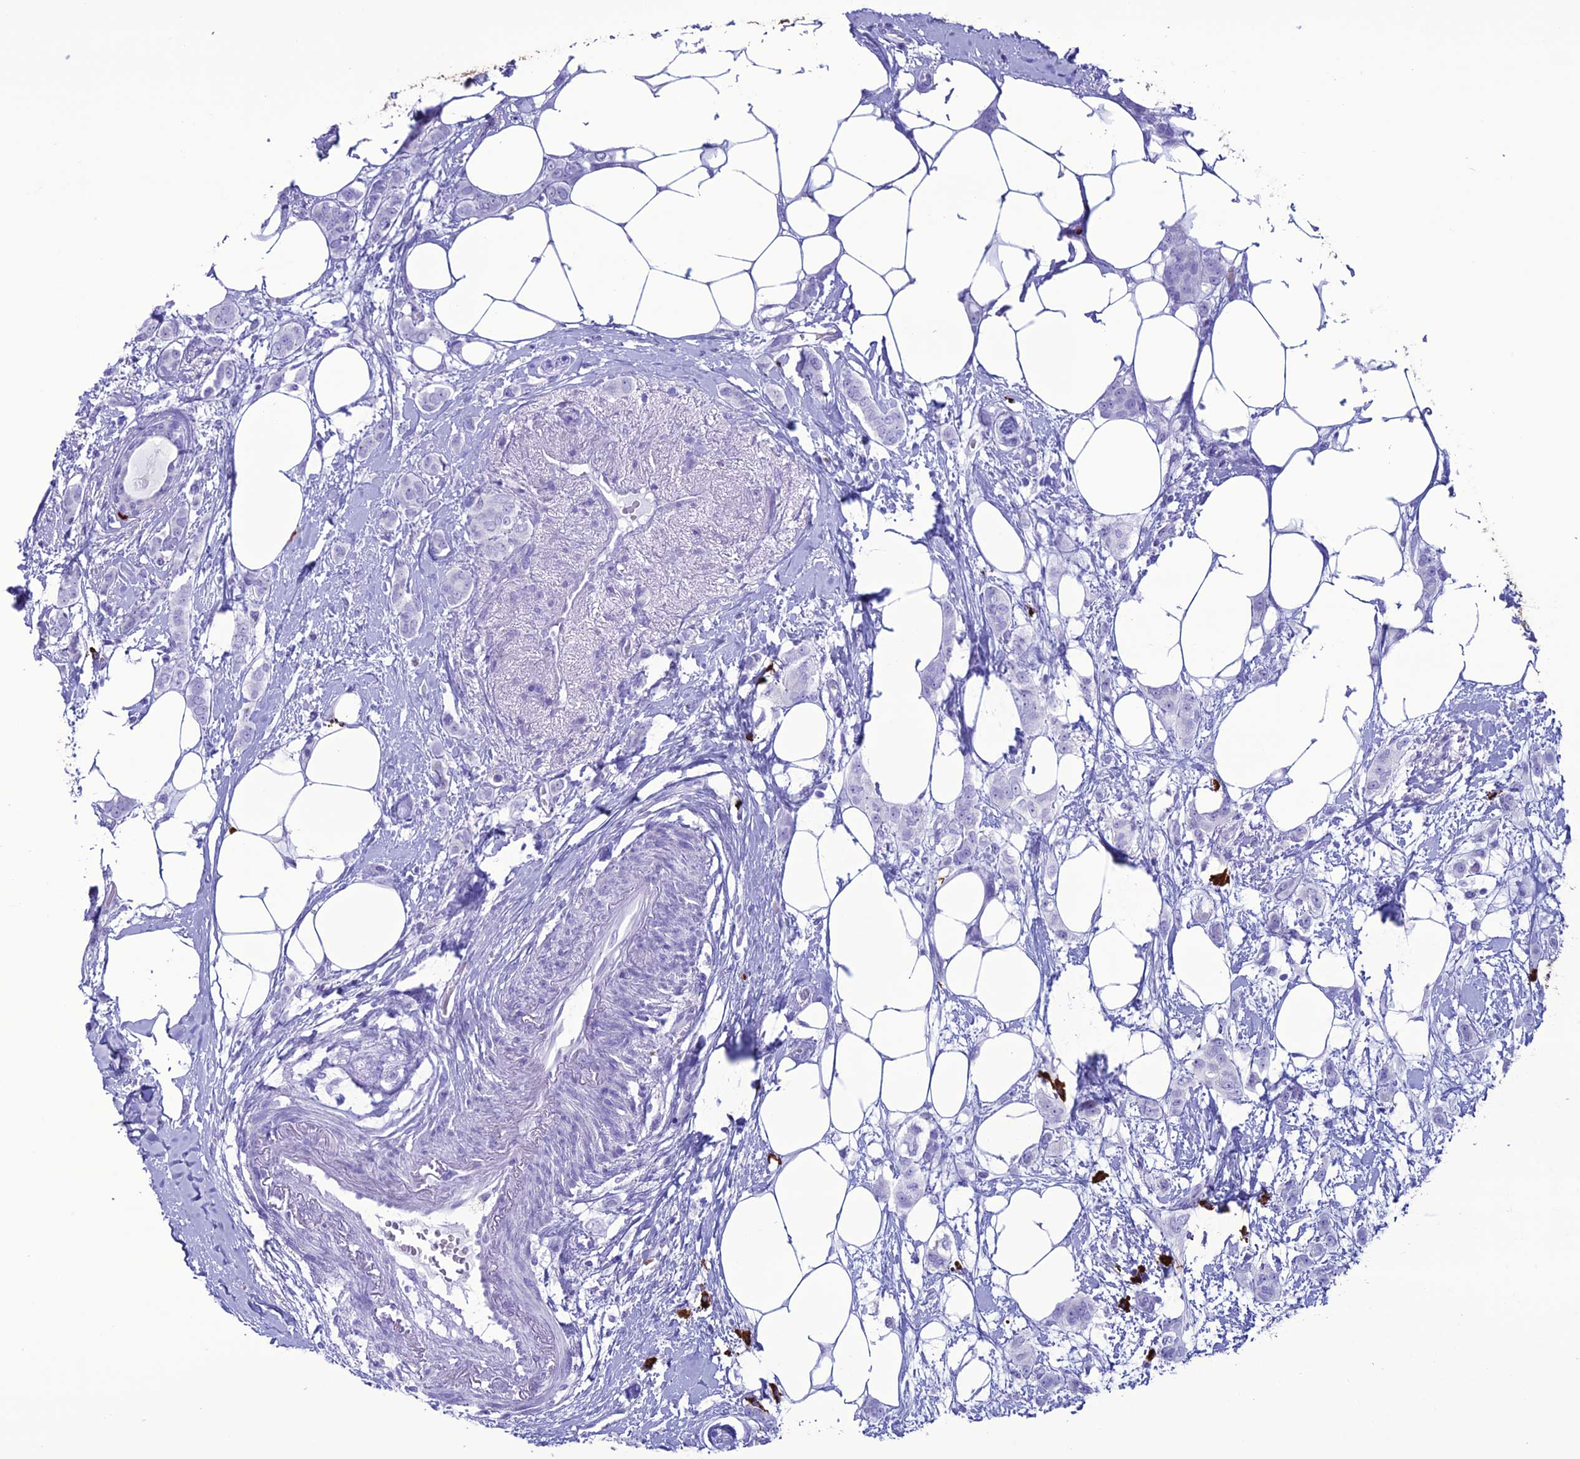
{"staining": {"intensity": "negative", "quantity": "none", "location": "none"}, "tissue": "breast cancer", "cell_type": "Tumor cells", "image_type": "cancer", "snomed": [{"axis": "morphology", "description": "Duct carcinoma"}, {"axis": "topography", "description": "Breast"}], "caption": "Breast intraductal carcinoma stained for a protein using immunohistochemistry (IHC) demonstrates no expression tumor cells.", "gene": "MZB1", "patient": {"sex": "female", "age": 72}}